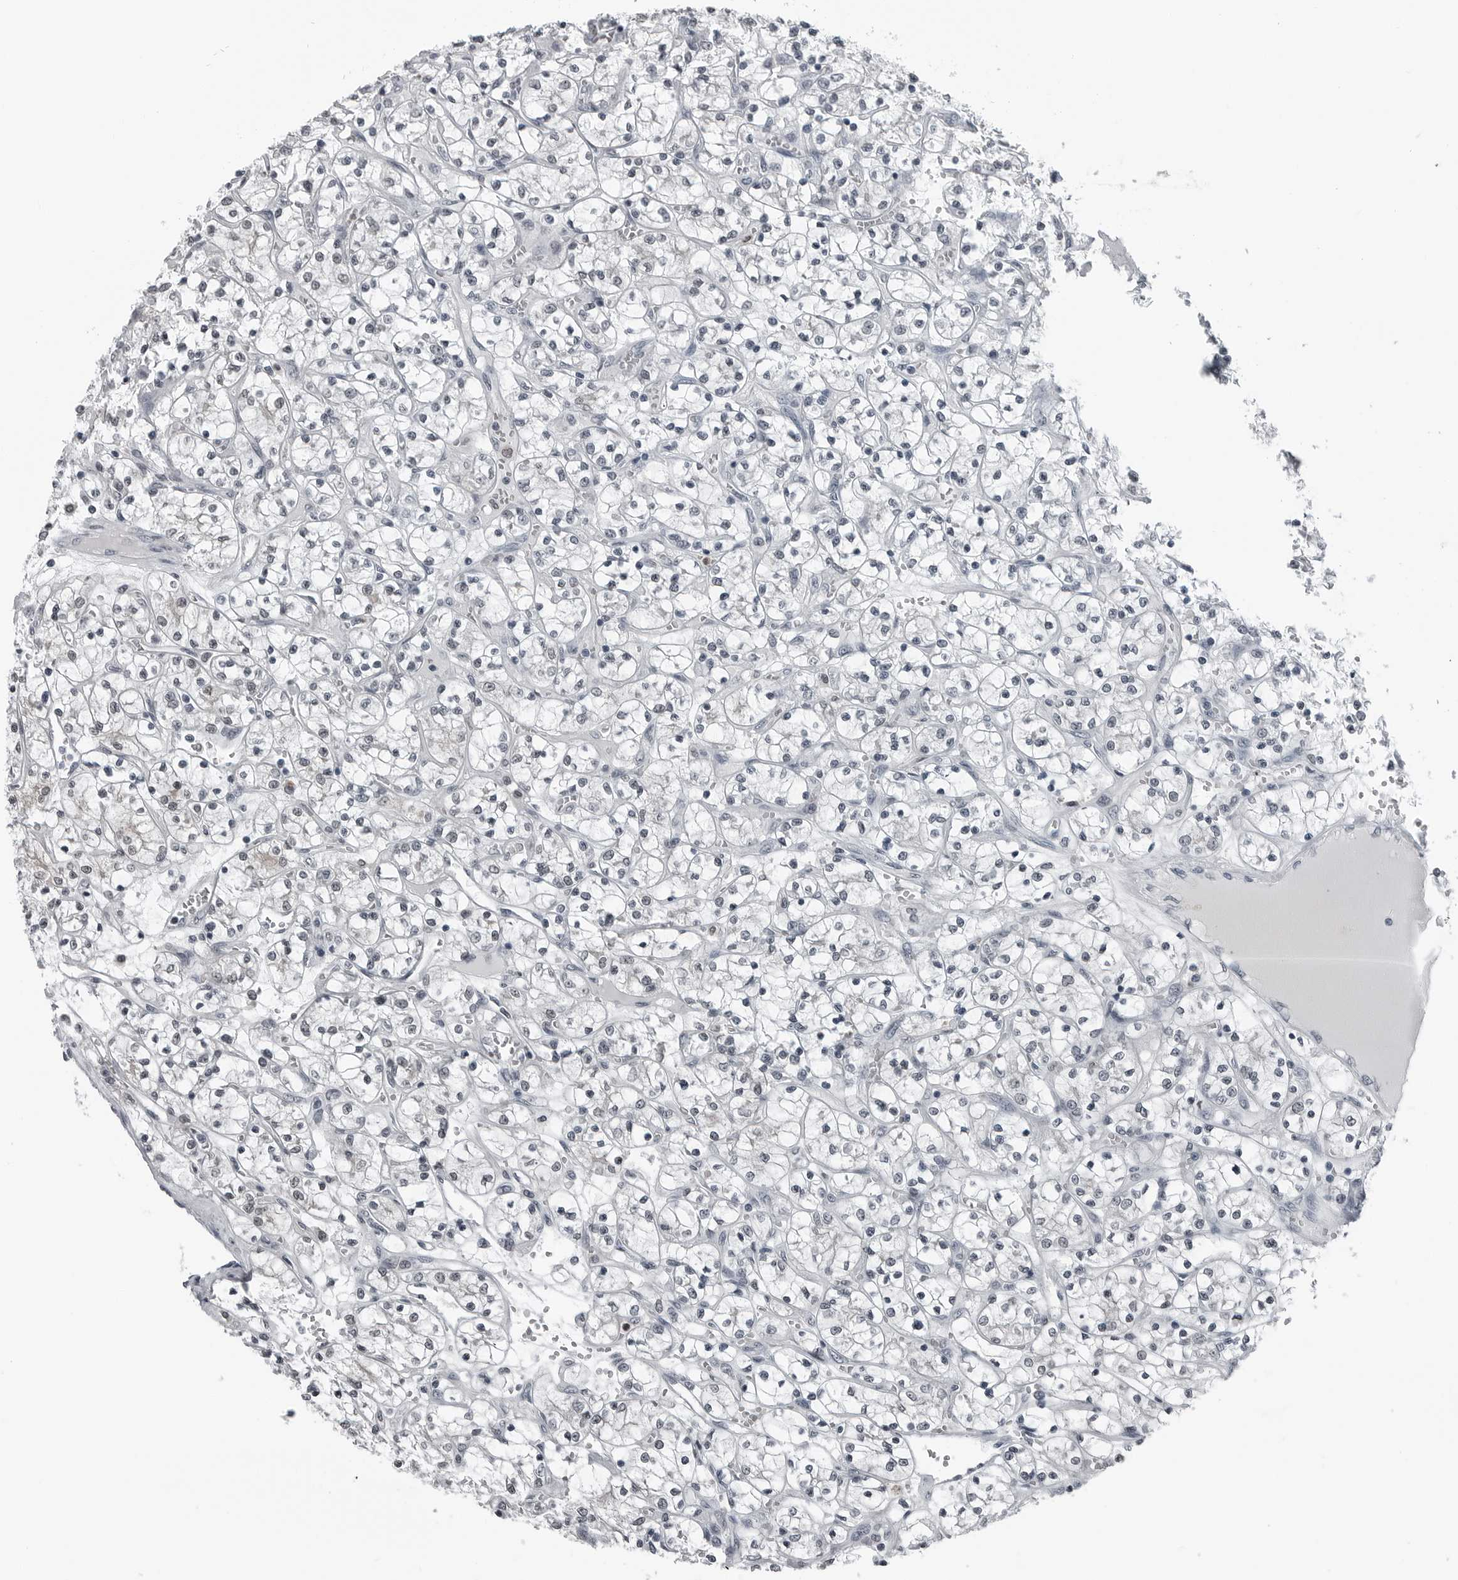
{"staining": {"intensity": "negative", "quantity": "none", "location": "none"}, "tissue": "renal cancer", "cell_type": "Tumor cells", "image_type": "cancer", "snomed": [{"axis": "morphology", "description": "Adenocarcinoma, NOS"}, {"axis": "topography", "description": "Kidney"}], "caption": "The immunohistochemistry micrograph has no significant positivity in tumor cells of renal adenocarcinoma tissue. The staining is performed using DAB (3,3'-diaminobenzidine) brown chromogen with nuclei counter-stained in using hematoxylin.", "gene": "AKR1A1", "patient": {"sex": "female", "age": 69}}